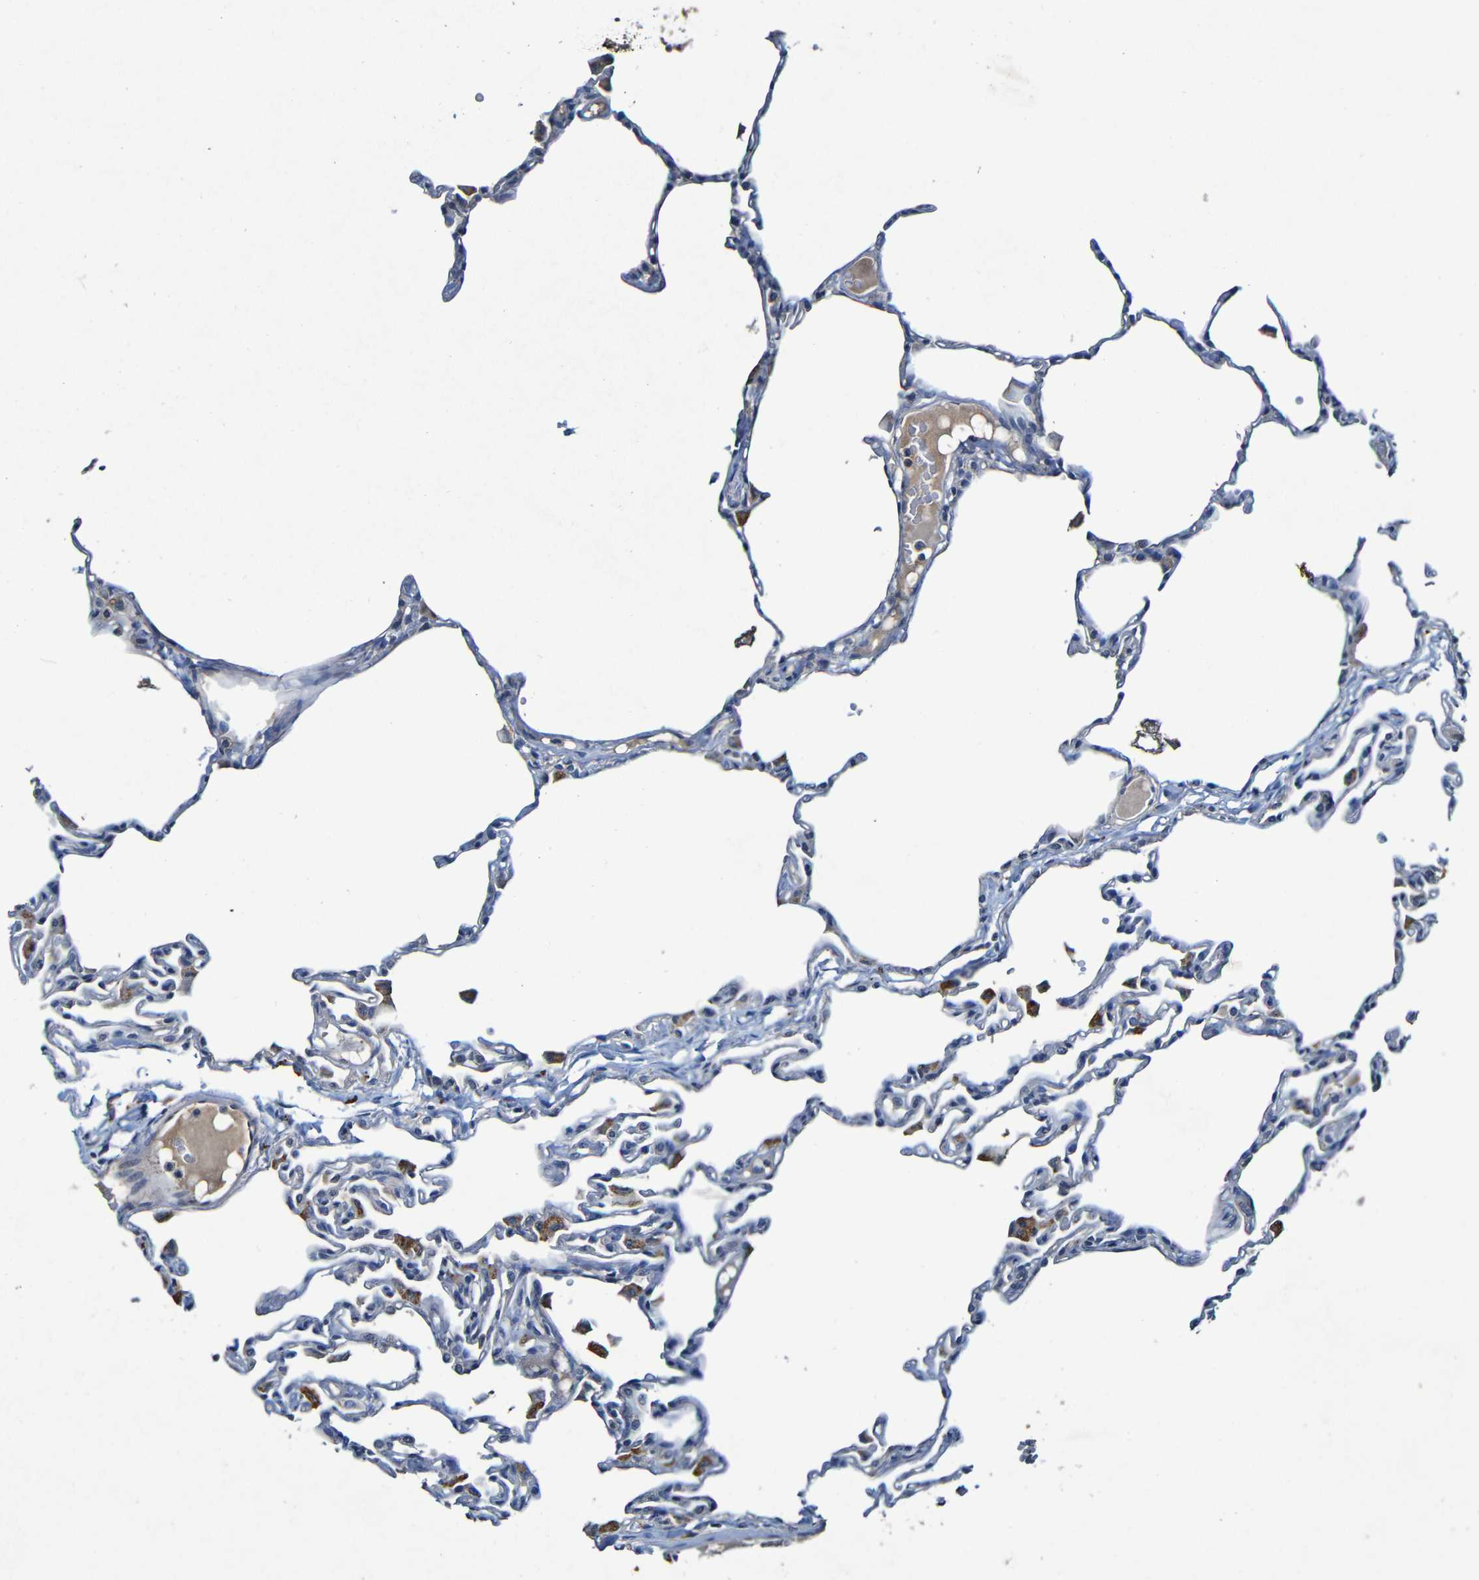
{"staining": {"intensity": "negative", "quantity": "none", "location": "none"}, "tissue": "lung", "cell_type": "Alveolar cells", "image_type": "normal", "snomed": [{"axis": "morphology", "description": "Normal tissue, NOS"}, {"axis": "topography", "description": "Lung"}], "caption": "This is an IHC image of normal human lung. There is no staining in alveolar cells.", "gene": "LRRC70", "patient": {"sex": "female", "age": 49}}